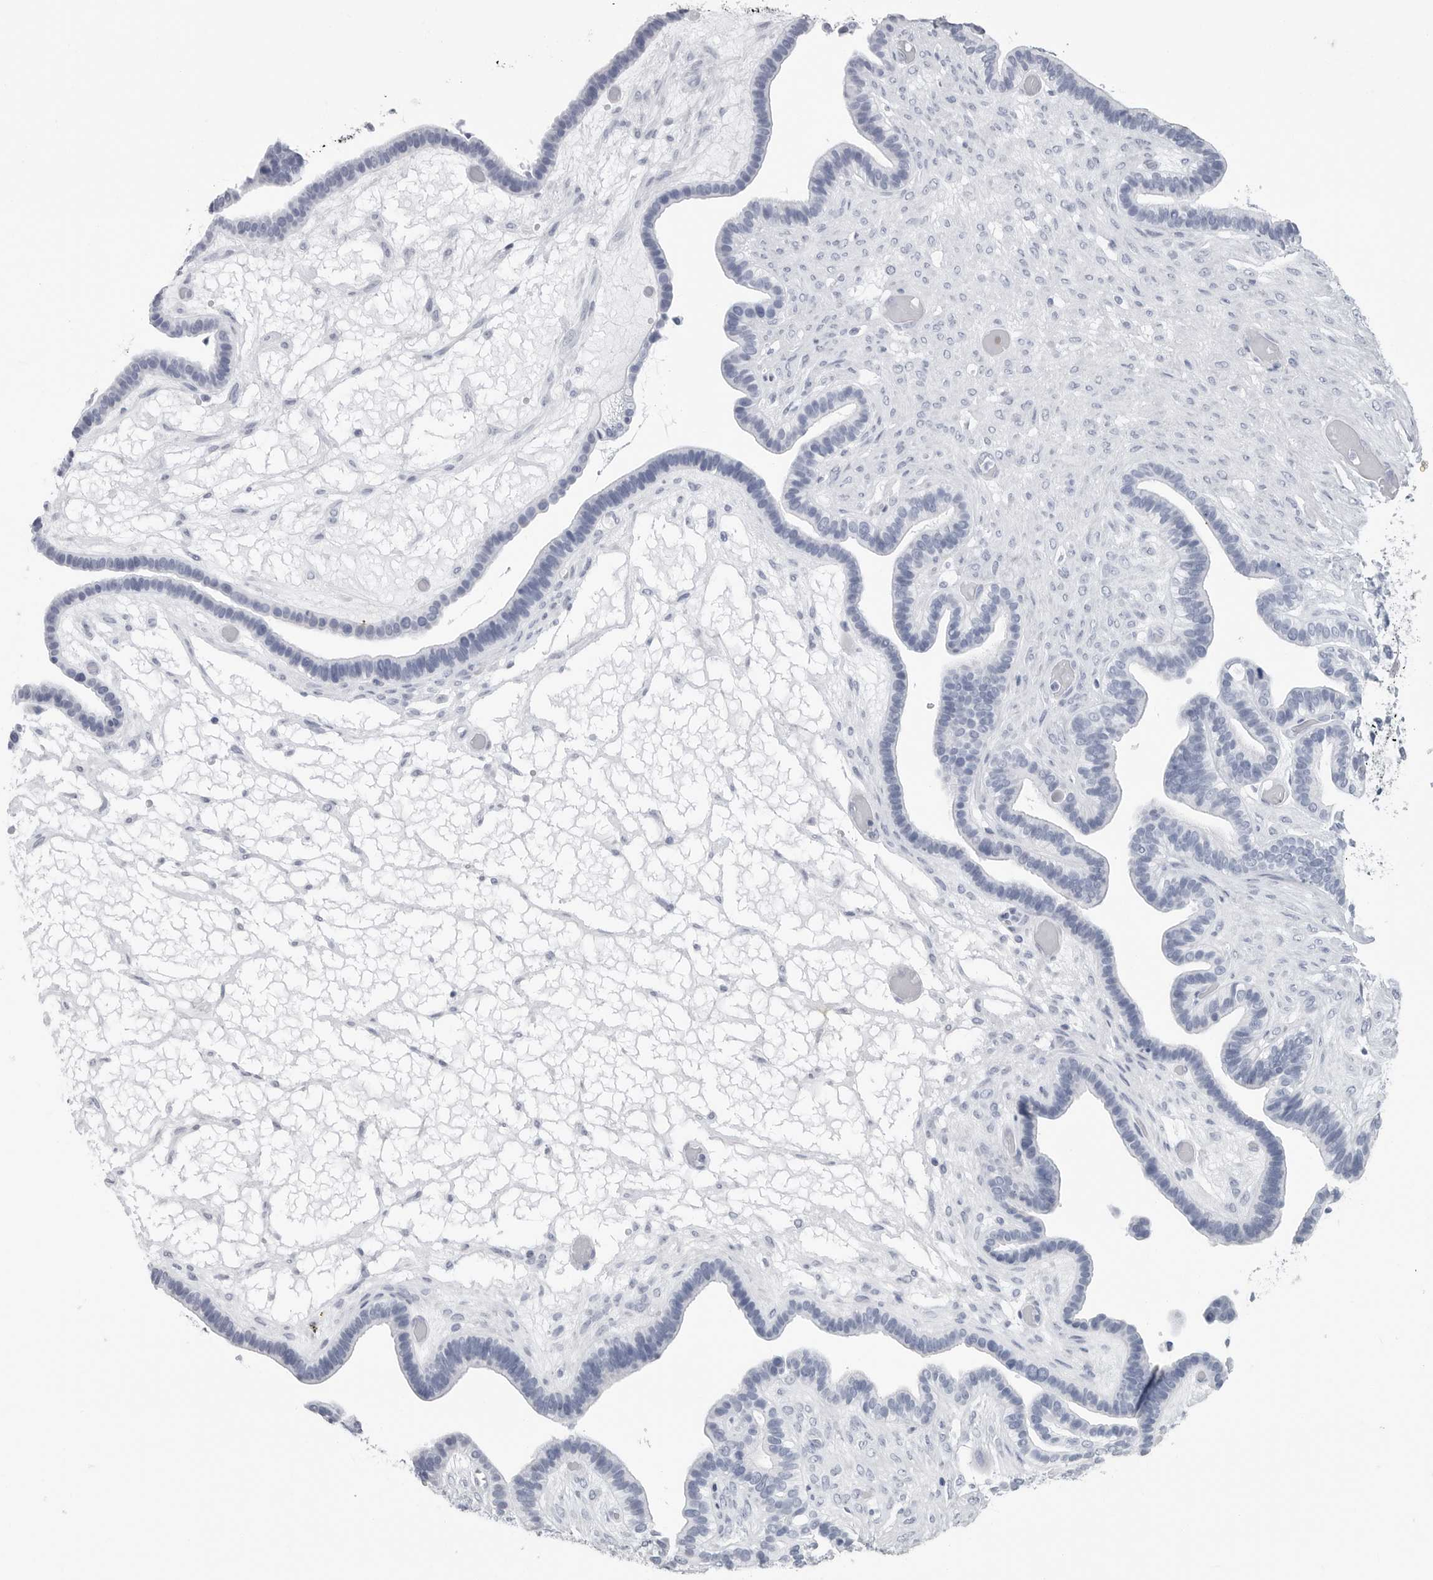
{"staining": {"intensity": "negative", "quantity": "none", "location": "none"}, "tissue": "ovarian cancer", "cell_type": "Tumor cells", "image_type": "cancer", "snomed": [{"axis": "morphology", "description": "Cystadenocarcinoma, serous, NOS"}, {"axis": "topography", "description": "Ovary"}], "caption": "Tumor cells are negative for brown protein staining in ovarian cancer. (DAB (3,3'-diaminobenzidine) immunohistochemistry (IHC) with hematoxylin counter stain).", "gene": "CSH1", "patient": {"sex": "female", "age": 56}}